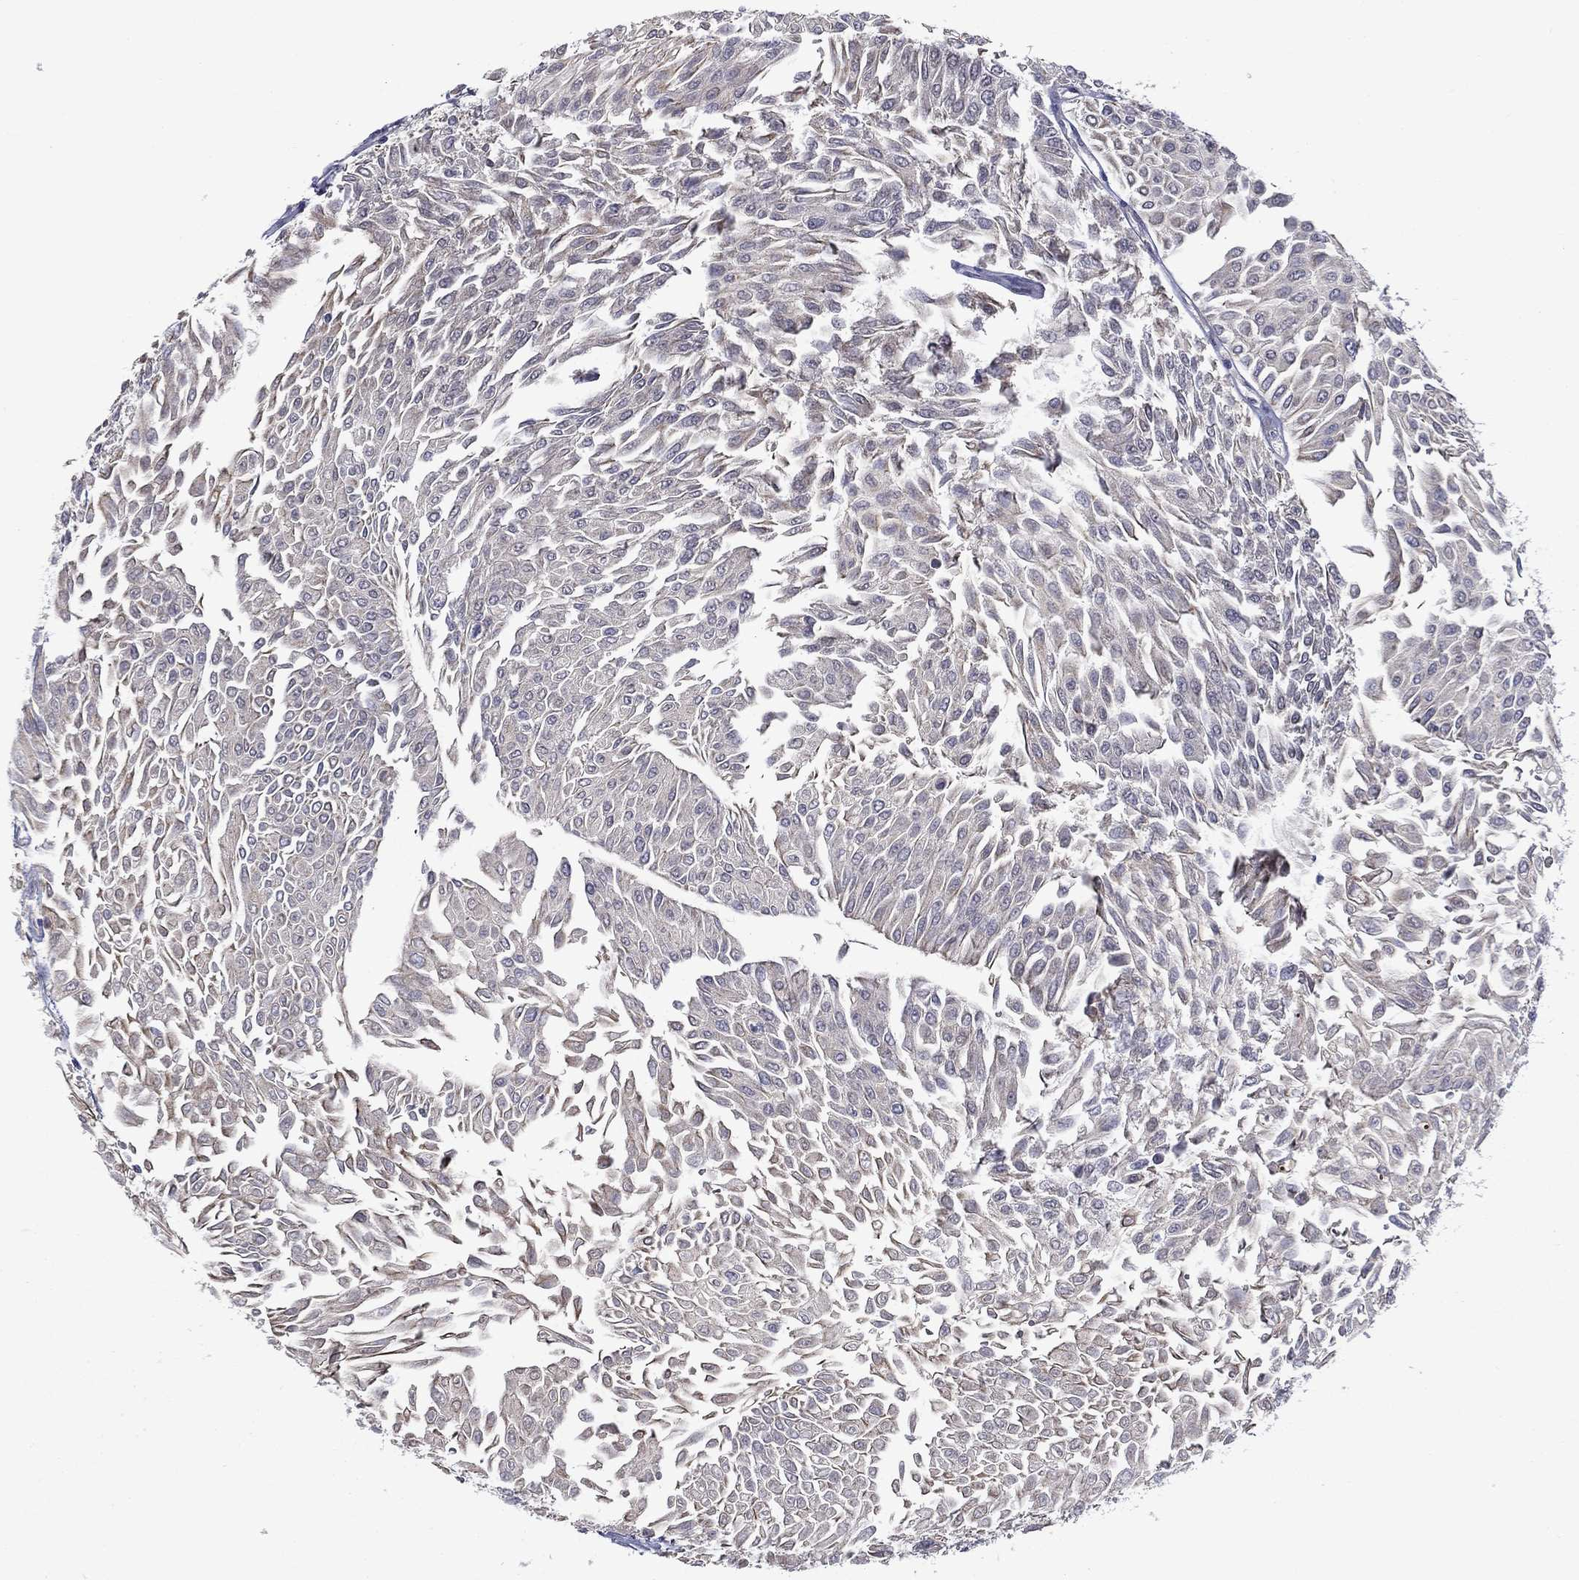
{"staining": {"intensity": "negative", "quantity": "none", "location": "none"}, "tissue": "urothelial cancer", "cell_type": "Tumor cells", "image_type": "cancer", "snomed": [{"axis": "morphology", "description": "Urothelial carcinoma, Low grade"}, {"axis": "topography", "description": "Urinary bladder"}], "caption": "Immunohistochemical staining of urothelial cancer demonstrates no significant expression in tumor cells.", "gene": "B3GAT1", "patient": {"sex": "male", "age": 67}}